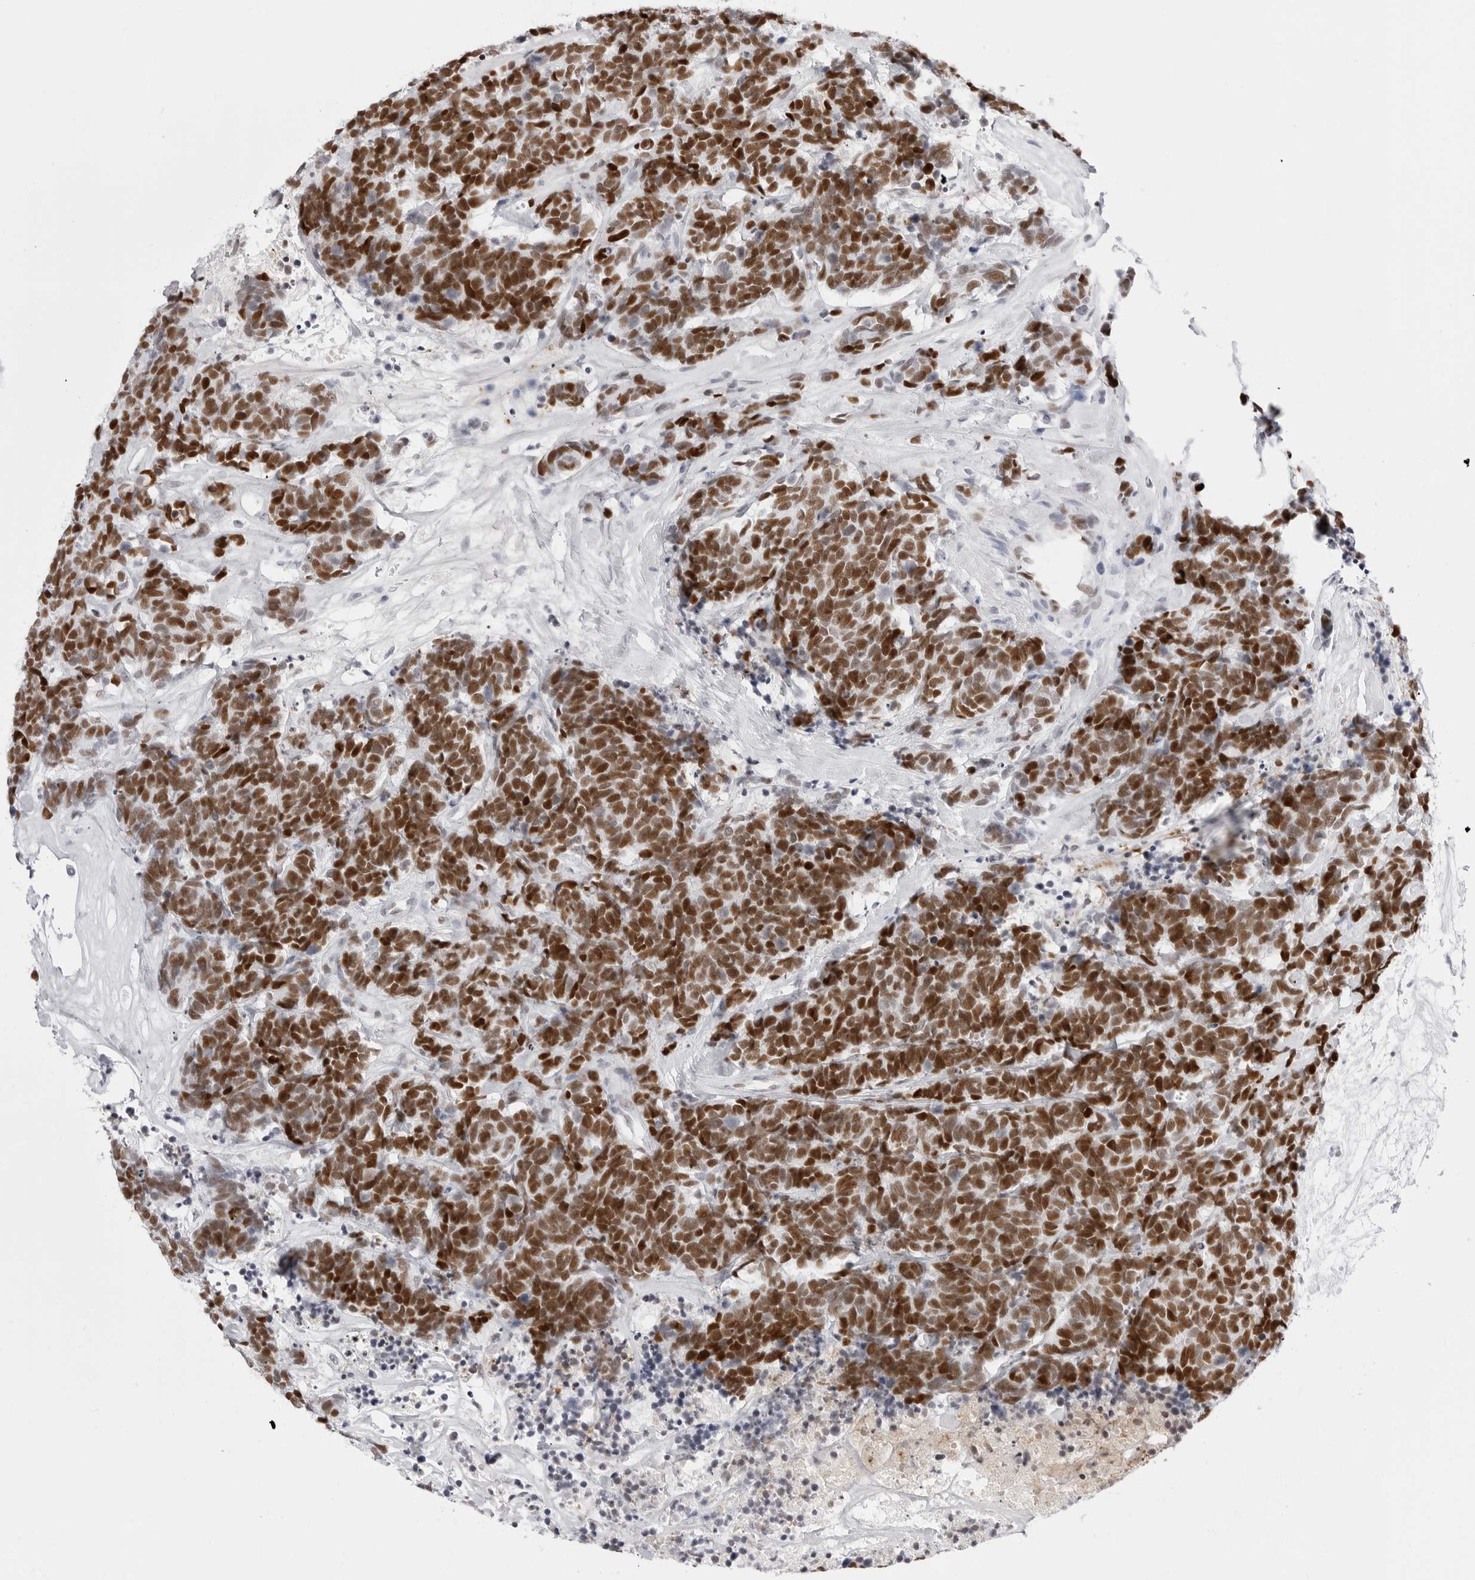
{"staining": {"intensity": "strong", "quantity": ">75%", "location": "nuclear"}, "tissue": "carcinoid", "cell_type": "Tumor cells", "image_type": "cancer", "snomed": [{"axis": "morphology", "description": "Carcinoma, NOS"}, {"axis": "morphology", "description": "Carcinoid, malignant, NOS"}, {"axis": "topography", "description": "Urinary bladder"}], "caption": "The image exhibits immunohistochemical staining of carcinoid. There is strong nuclear expression is appreciated in approximately >75% of tumor cells.", "gene": "NASP", "patient": {"sex": "male", "age": 57}}